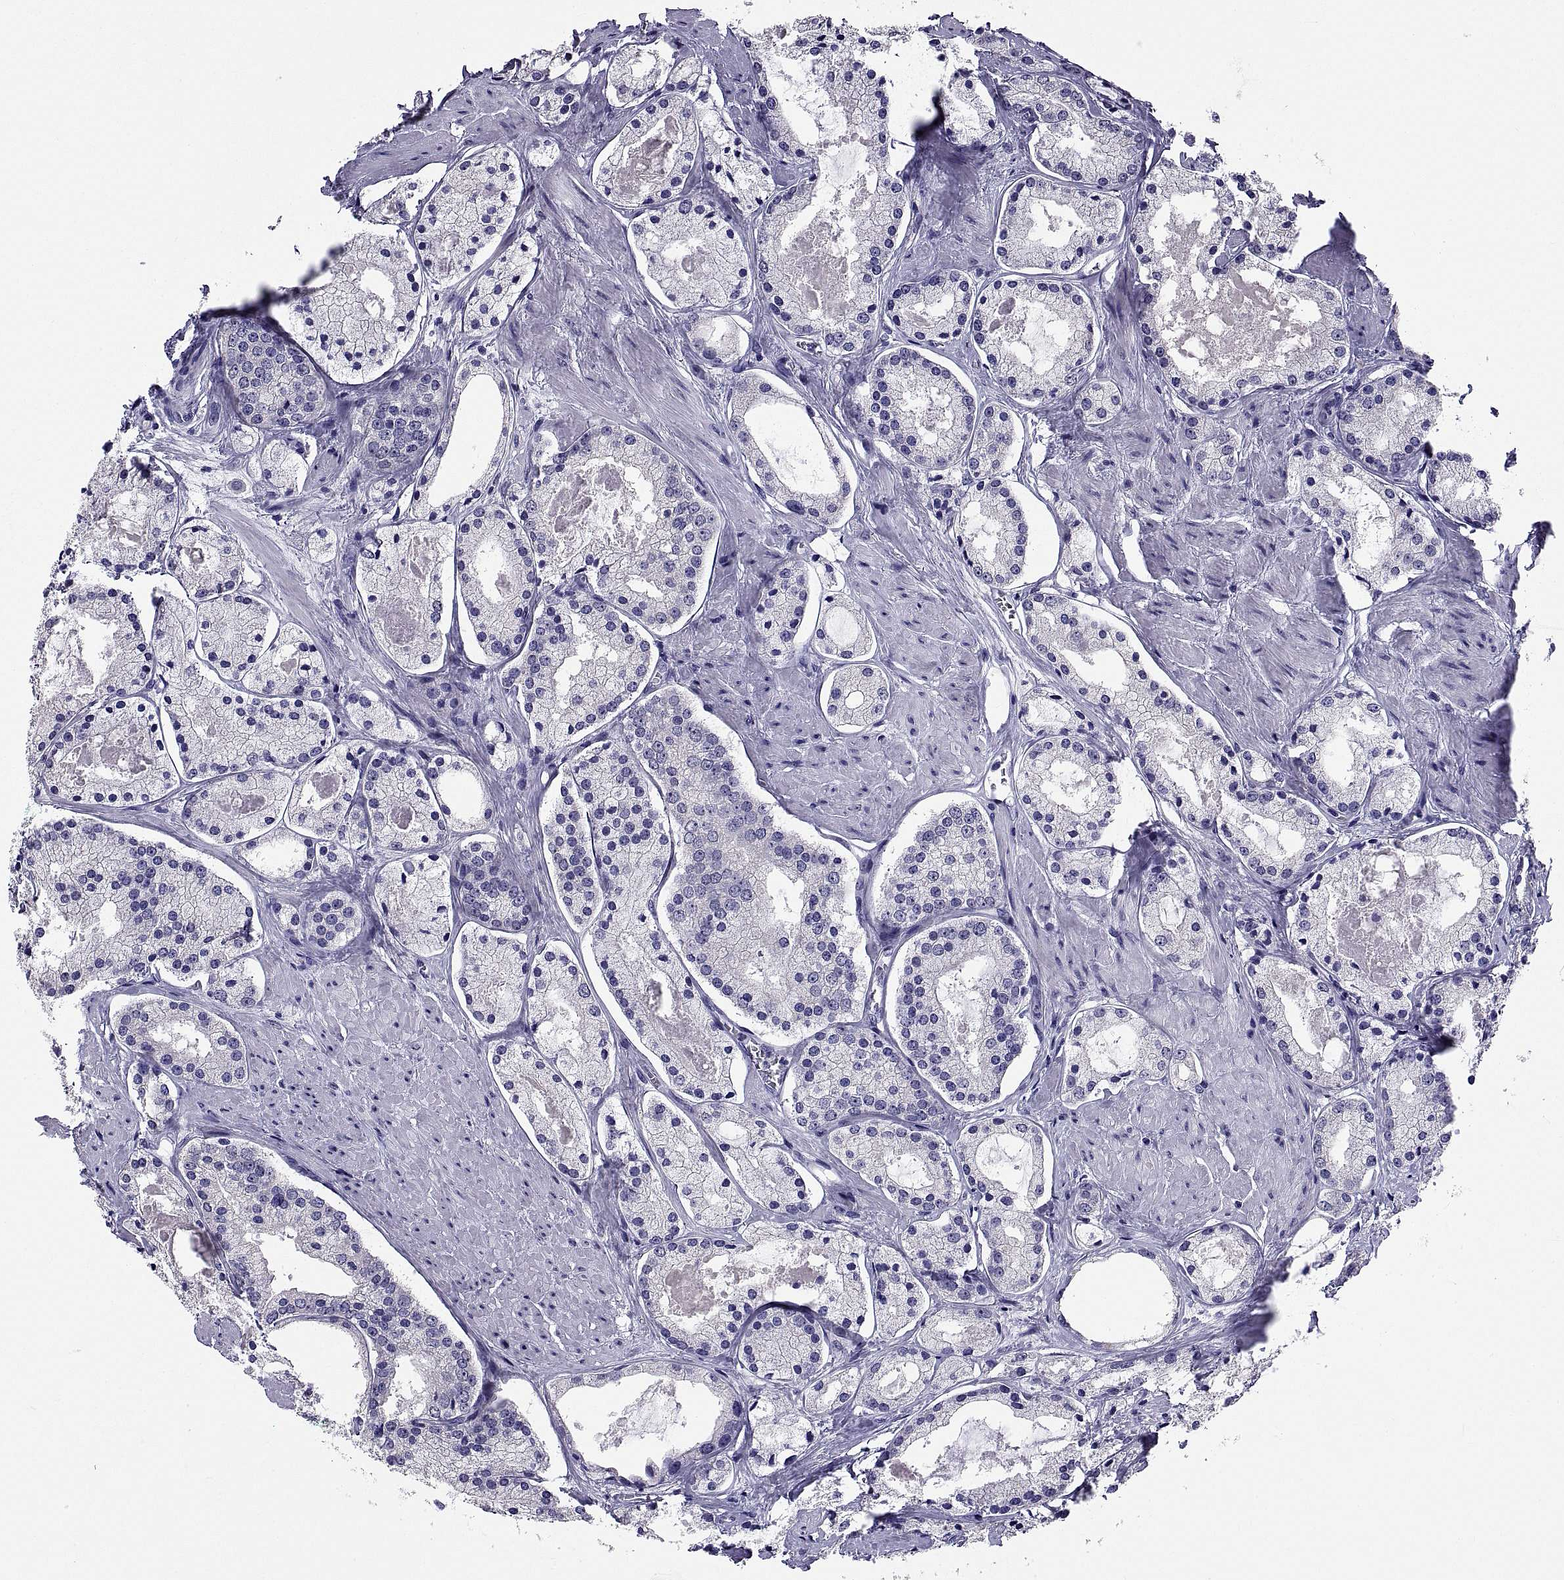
{"staining": {"intensity": "negative", "quantity": "none", "location": "none"}, "tissue": "prostate cancer", "cell_type": "Tumor cells", "image_type": "cancer", "snomed": [{"axis": "morphology", "description": "Adenocarcinoma, NOS"}, {"axis": "morphology", "description": "Adenocarcinoma, High grade"}, {"axis": "topography", "description": "Prostate"}], "caption": "Protein analysis of prostate adenocarcinoma shows no significant staining in tumor cells. (Immunohistochemistry (ihc), brightfield microscopy, high magnification).", "gene": "TGFBR3L", "patient": {"sex": "male", "age": 64}}